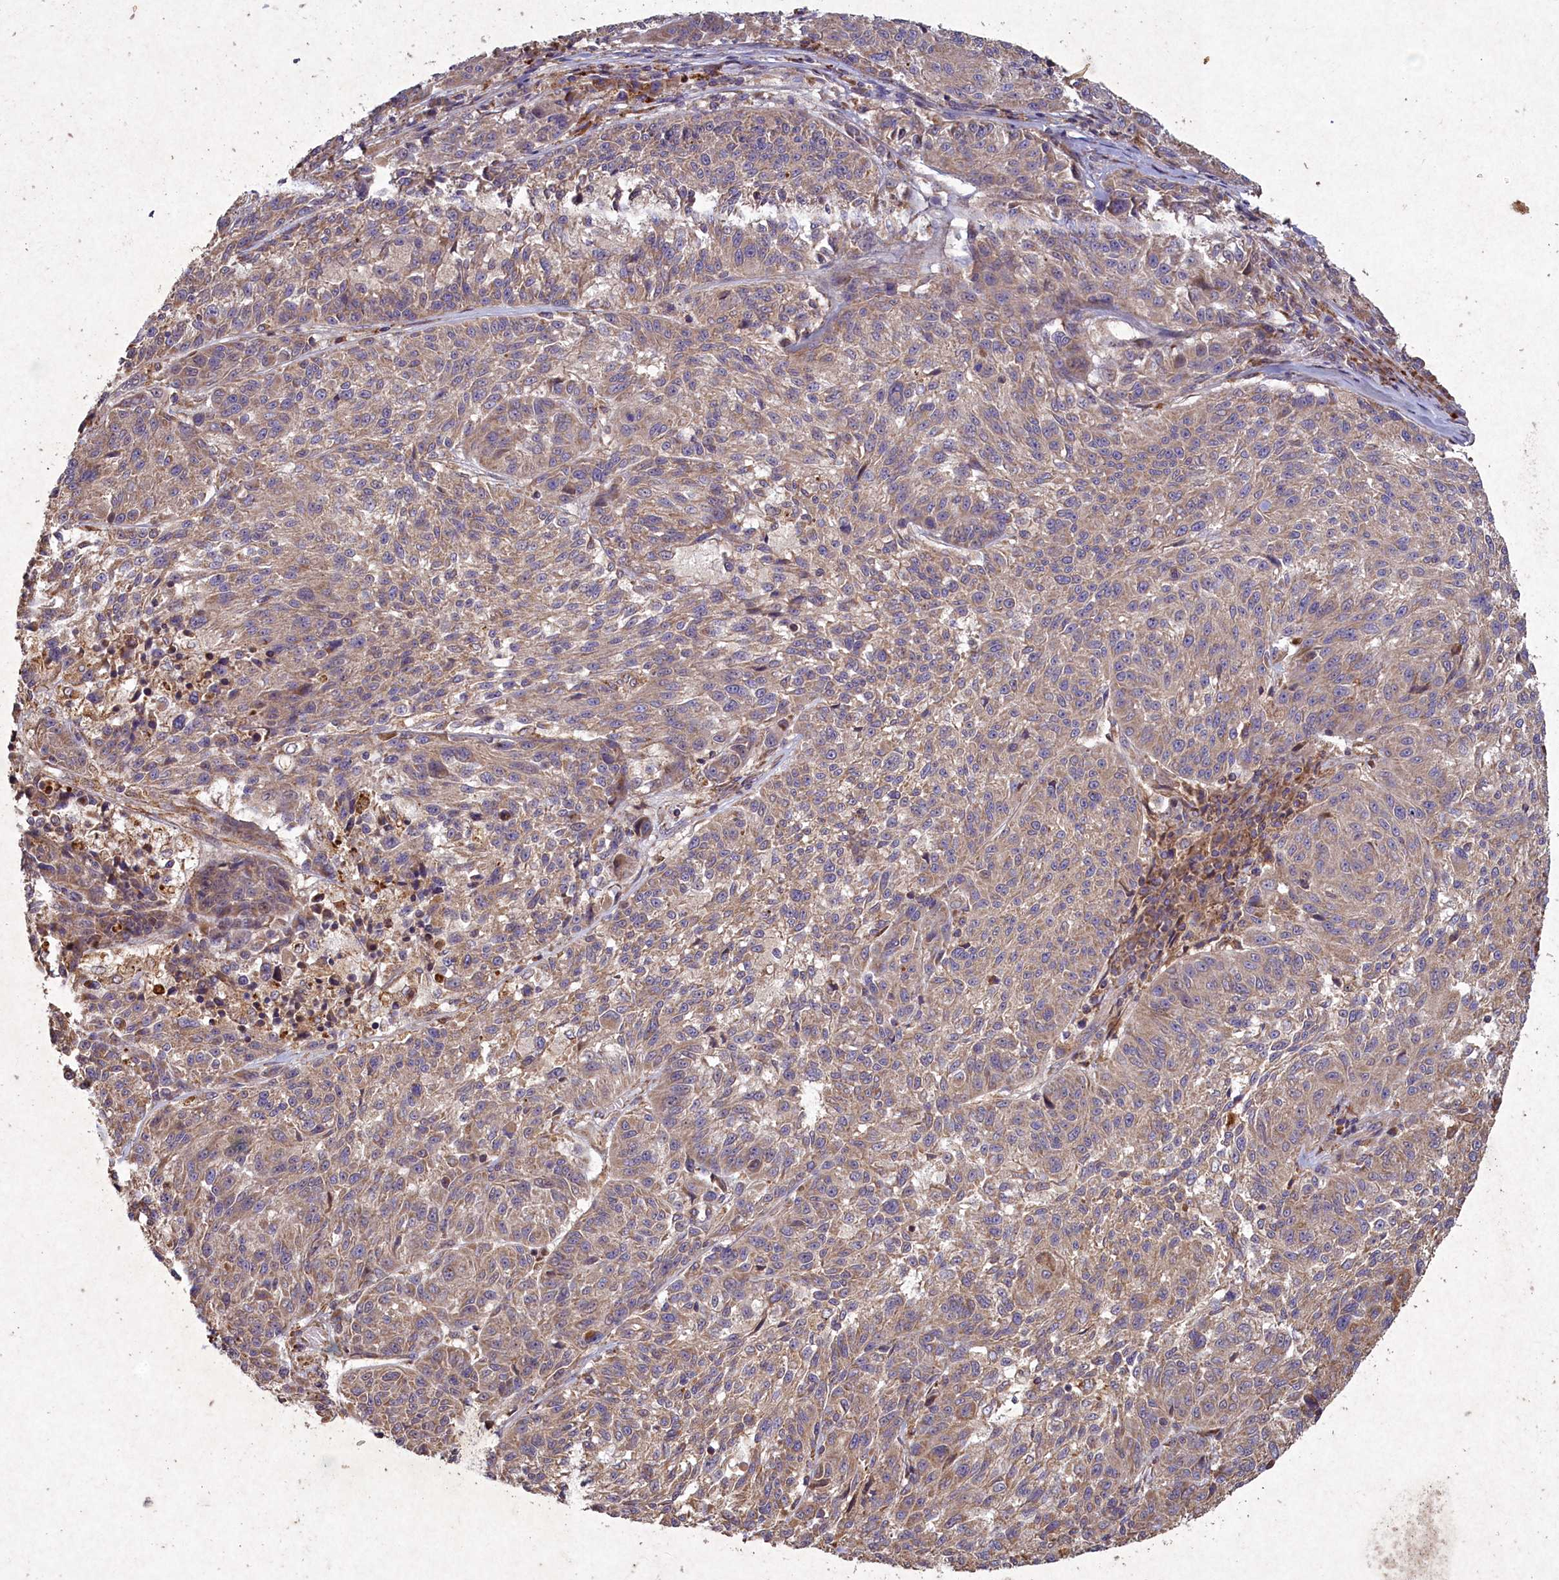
{"staining": {"intensity": "weak", "quantity": "25%-75%", "location": "cytoplasmic/membranous"}, "tissue": "melanoma", "cell_type": "Tumor cells", "image_type": "cancer", "snomed": [{"axis": "morphology", "description": "Malignant melanoma, NOS"}, {"axis": "topography", "description": "Skin"}], "caption": "Protein staining of malignant melanoma tissue exhibits weak cytoplasmic/membranous staining in about 25%-75% of tumor cells.", "gene": "CIAO2B", "patient": {"sex": "male", "age": 53}}